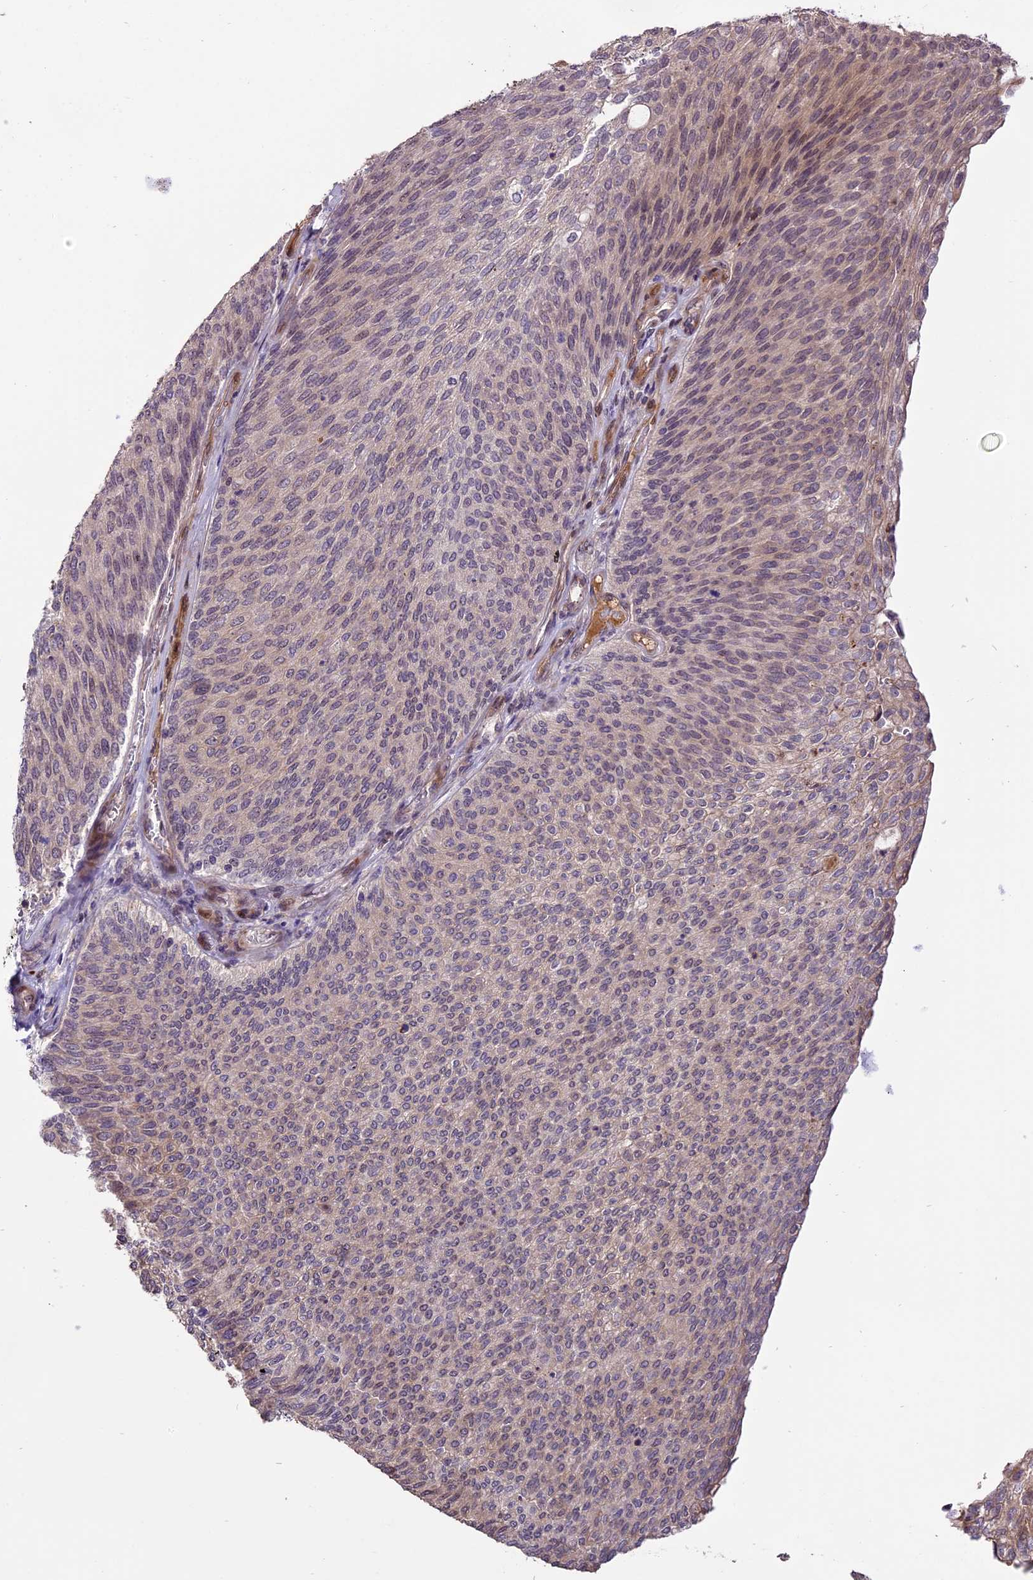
{"staining": {"intensity": "weak", "quantity": "25%-75%", "location": "cytoplasmic/membranous,nuclear"}, "tissue": "urothelial cancer", "cell_type": "Tumor cells", "image_type": "cancer", "snomed": [{"axis": "morphology", "description": "Urothelial carcinoma, High grade"}, {"axis": "topography", "description": "Urinary bladder"}], "caption": "IHC (DAB) staining of human high-grade urothelial carcinoma shows weak cytoplasmic/membranous and nuclear protein staining in approximately 25%-75% of tumor cells.", "gene": "ENHO", "patient": {"sex": "female", "age": 79}}